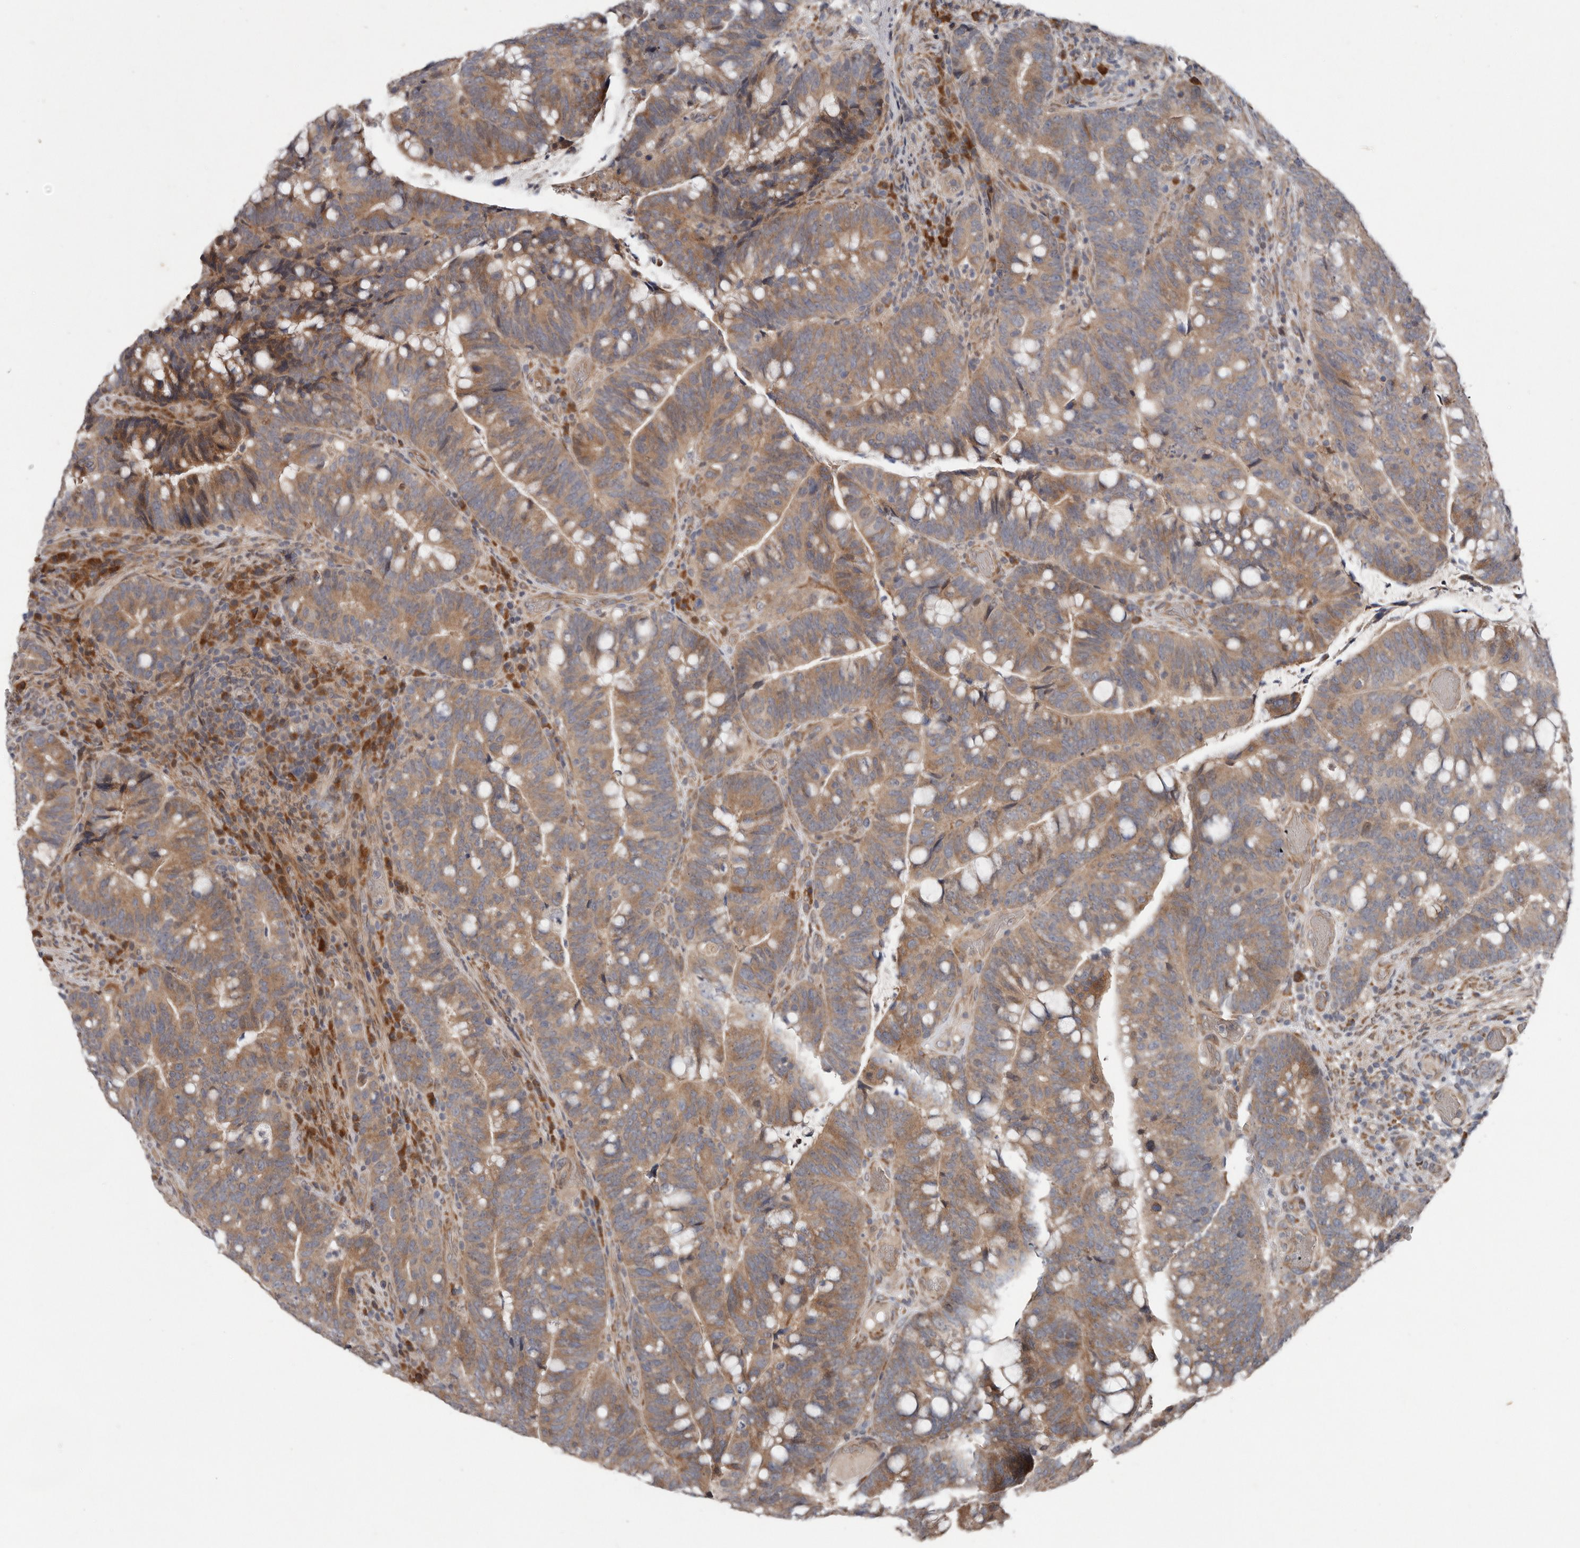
{"staining": {"intensity": "moderate", "quantity": ">75%", "location": "cytoplasmic/membranous"}, "tissue": "colorectal cancer", "cell_type": "Tumor cells", "image_type": "cancer", "snomed": [{"axis": "morphology", "description": "Adenocarcinoma, NOS"}, {"axis": "topography", "description": "Colon"}], "caption": "Protein expression analysis of human colorectal cancer (adenocarcinoma) reveals moderate cytoplasmic/membranous staining in approximately >75% of tumor cells. Immunohistochemistry (ihc) stains the protein in brown and the nuclei are stained blue.", "gene": "CHML", "patient": {"sex": "female", "age": 66}}